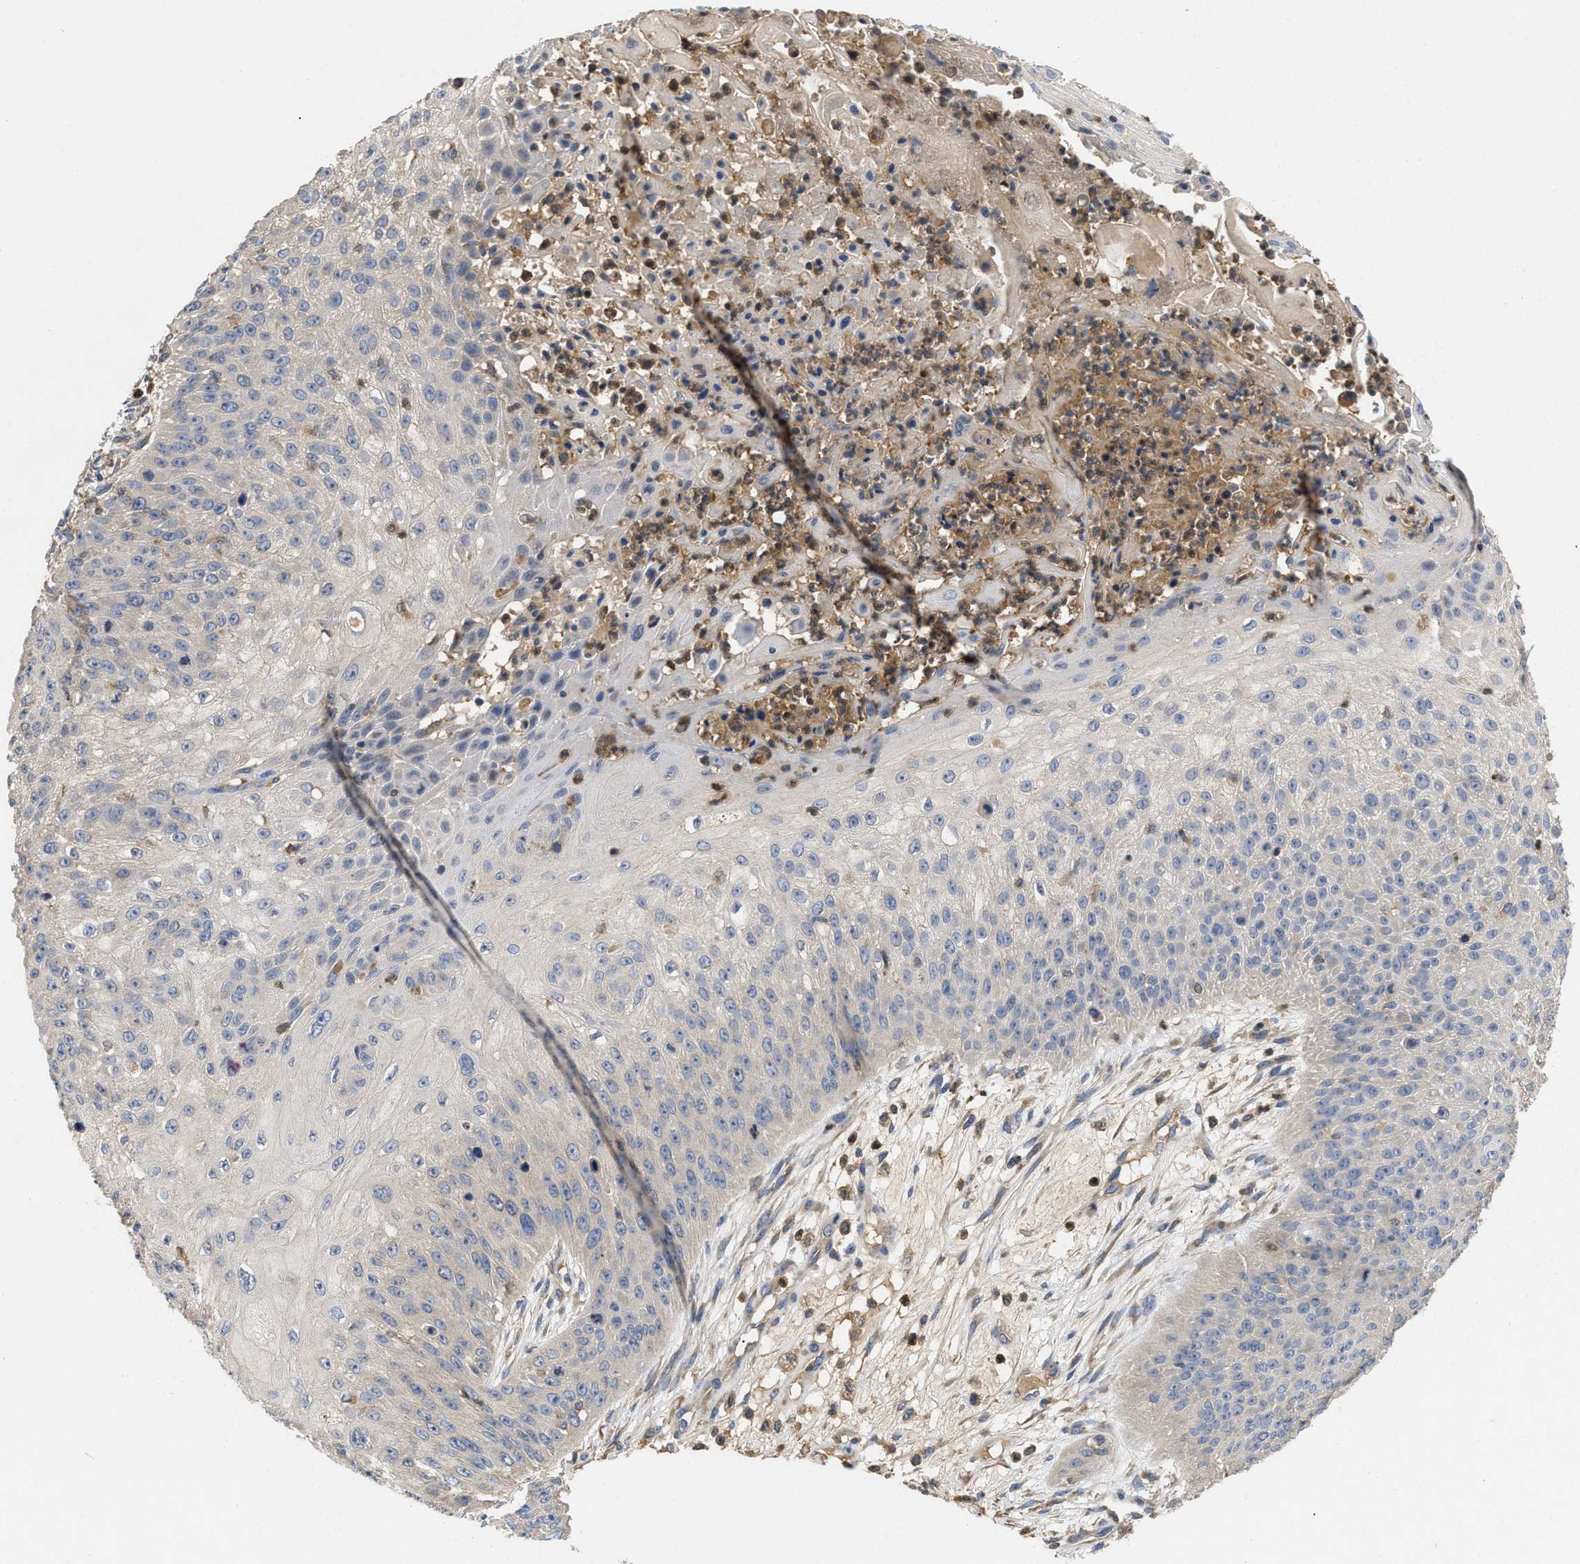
{"staining": {"intensity": "negative", "quantity": "none", "location": "none"}, "tissue": "skin cancer", "cell_type": "Tumor cells", "image_type": "cancer", "snomed": [{"axis": "morphology", "description": "Squamous cell carcinoma, NOS"}, {"axis": "topography", "description": "Skin"}], "caption": "IHC image of neoplastic tissue: human skin cancer (squamous cell carcinoma) stained with DAB (3,3'-diaminobenzidine) reveals no significant protein staining in tumor cells. (Brightfield microscopy of DAB (3,3'-diaminobenzidine) IHC at high magnification).", "gene": "RNF216", "patient": {"sex": "female", "age": 80}}